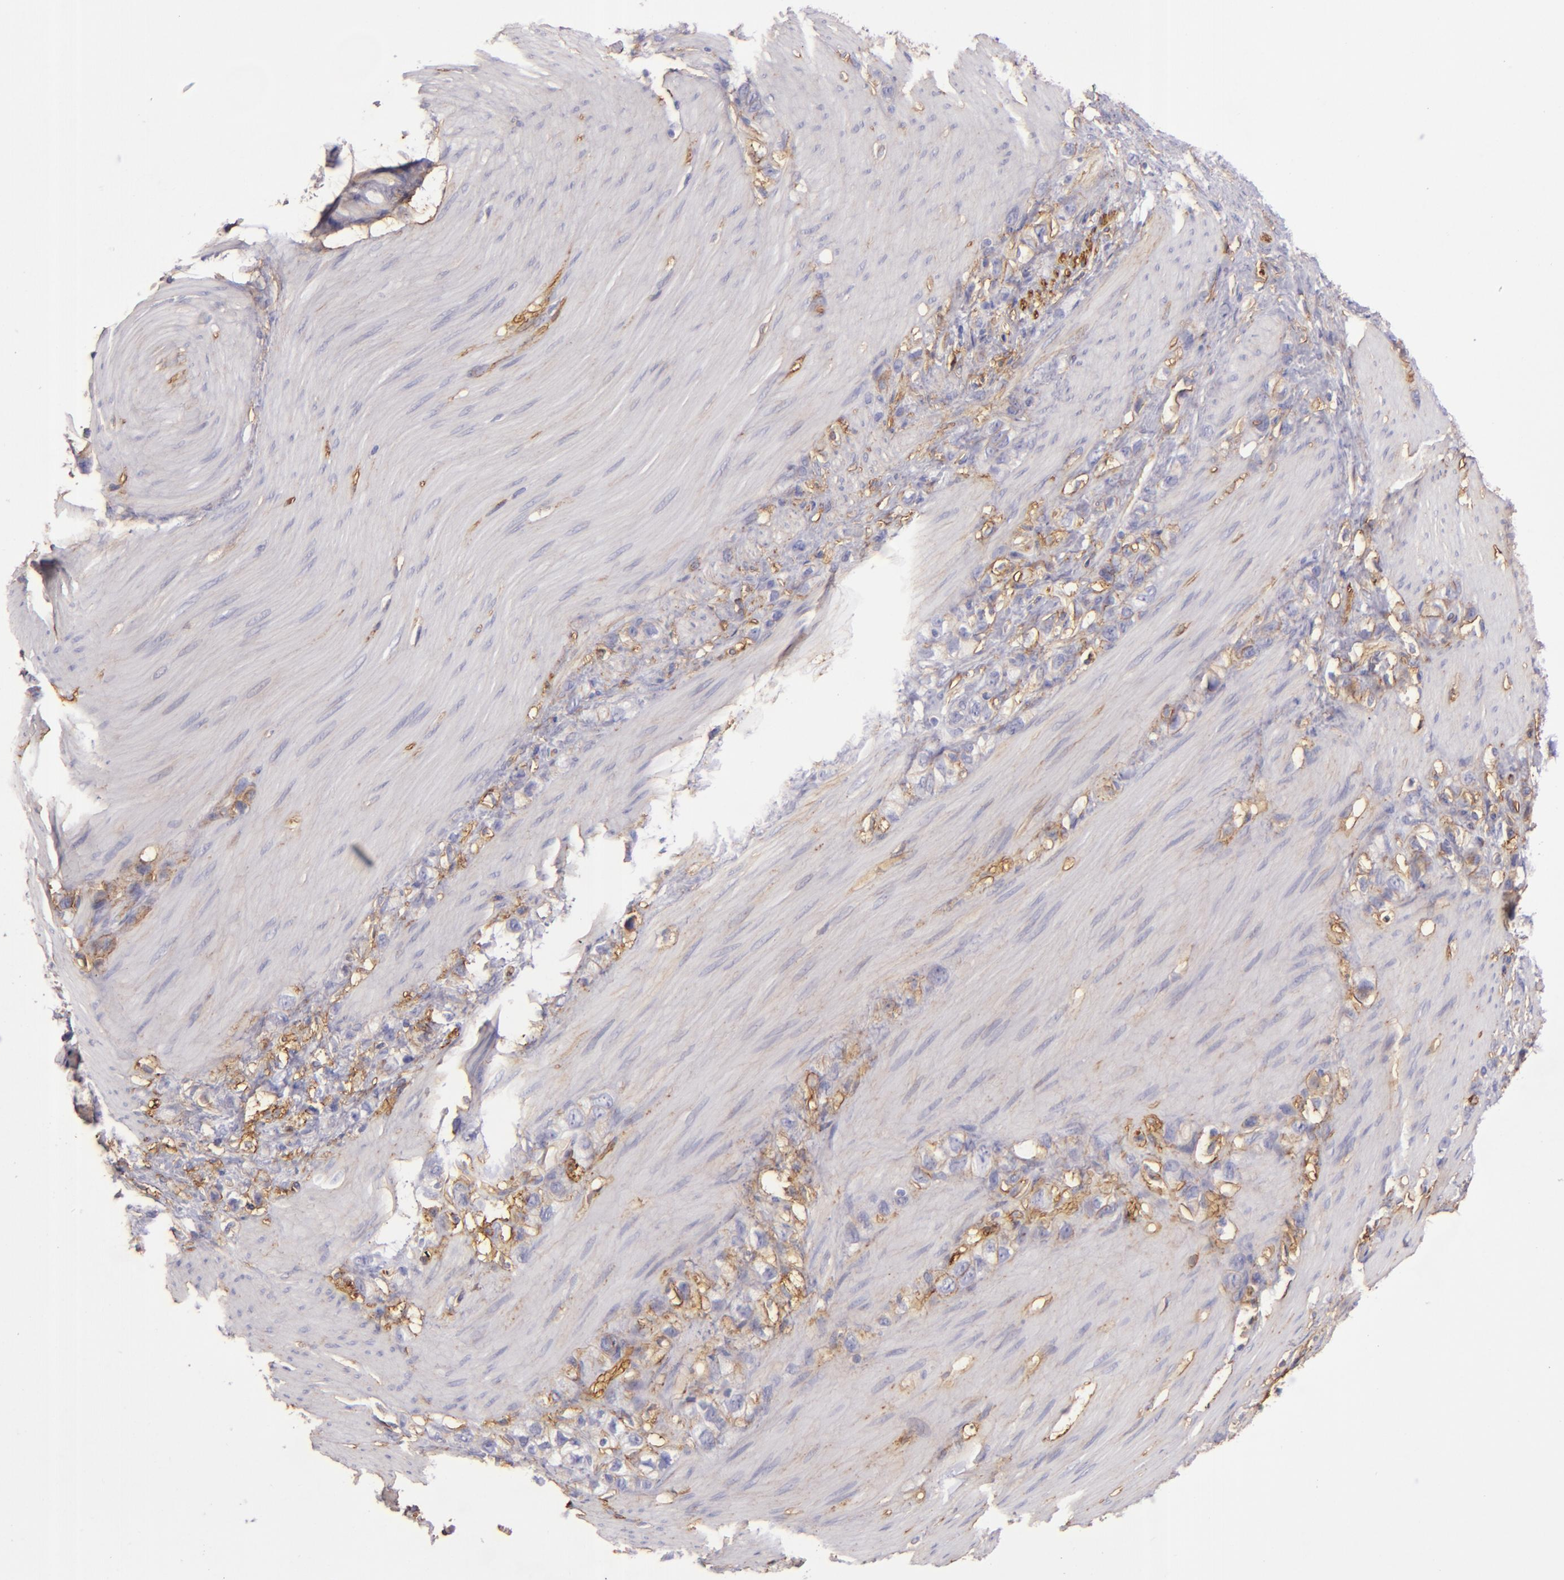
{"staining": {"intensity": "moderate", "quantity": ">75%", "location": "cytoplasmic/membranous"}, "tissue": "stomach cancer", "cell_type": "Tumor cells", "image_type": "cancer", "snomed": [{"axis": "morphology", "description": "Normal tissue, NOS"}, {"axis": "morphology", "description": "Adenocarcinoma, NOS"}, {"axis": "morphology", "description": "Adenocarcinoma, High grade"}, {"axis": "topography", "description": "Stomach, upper"}, {"axis": "topography", "description": "Stomach"}], "caption": "Adenocarcinoma (stomach) stained for a protein (brown) displays moderate cytoplasmic/membranous positive staining in about >75% of tumor cells.", "gene": "CD9", "patient": {"sex": "female", "age": 65}}